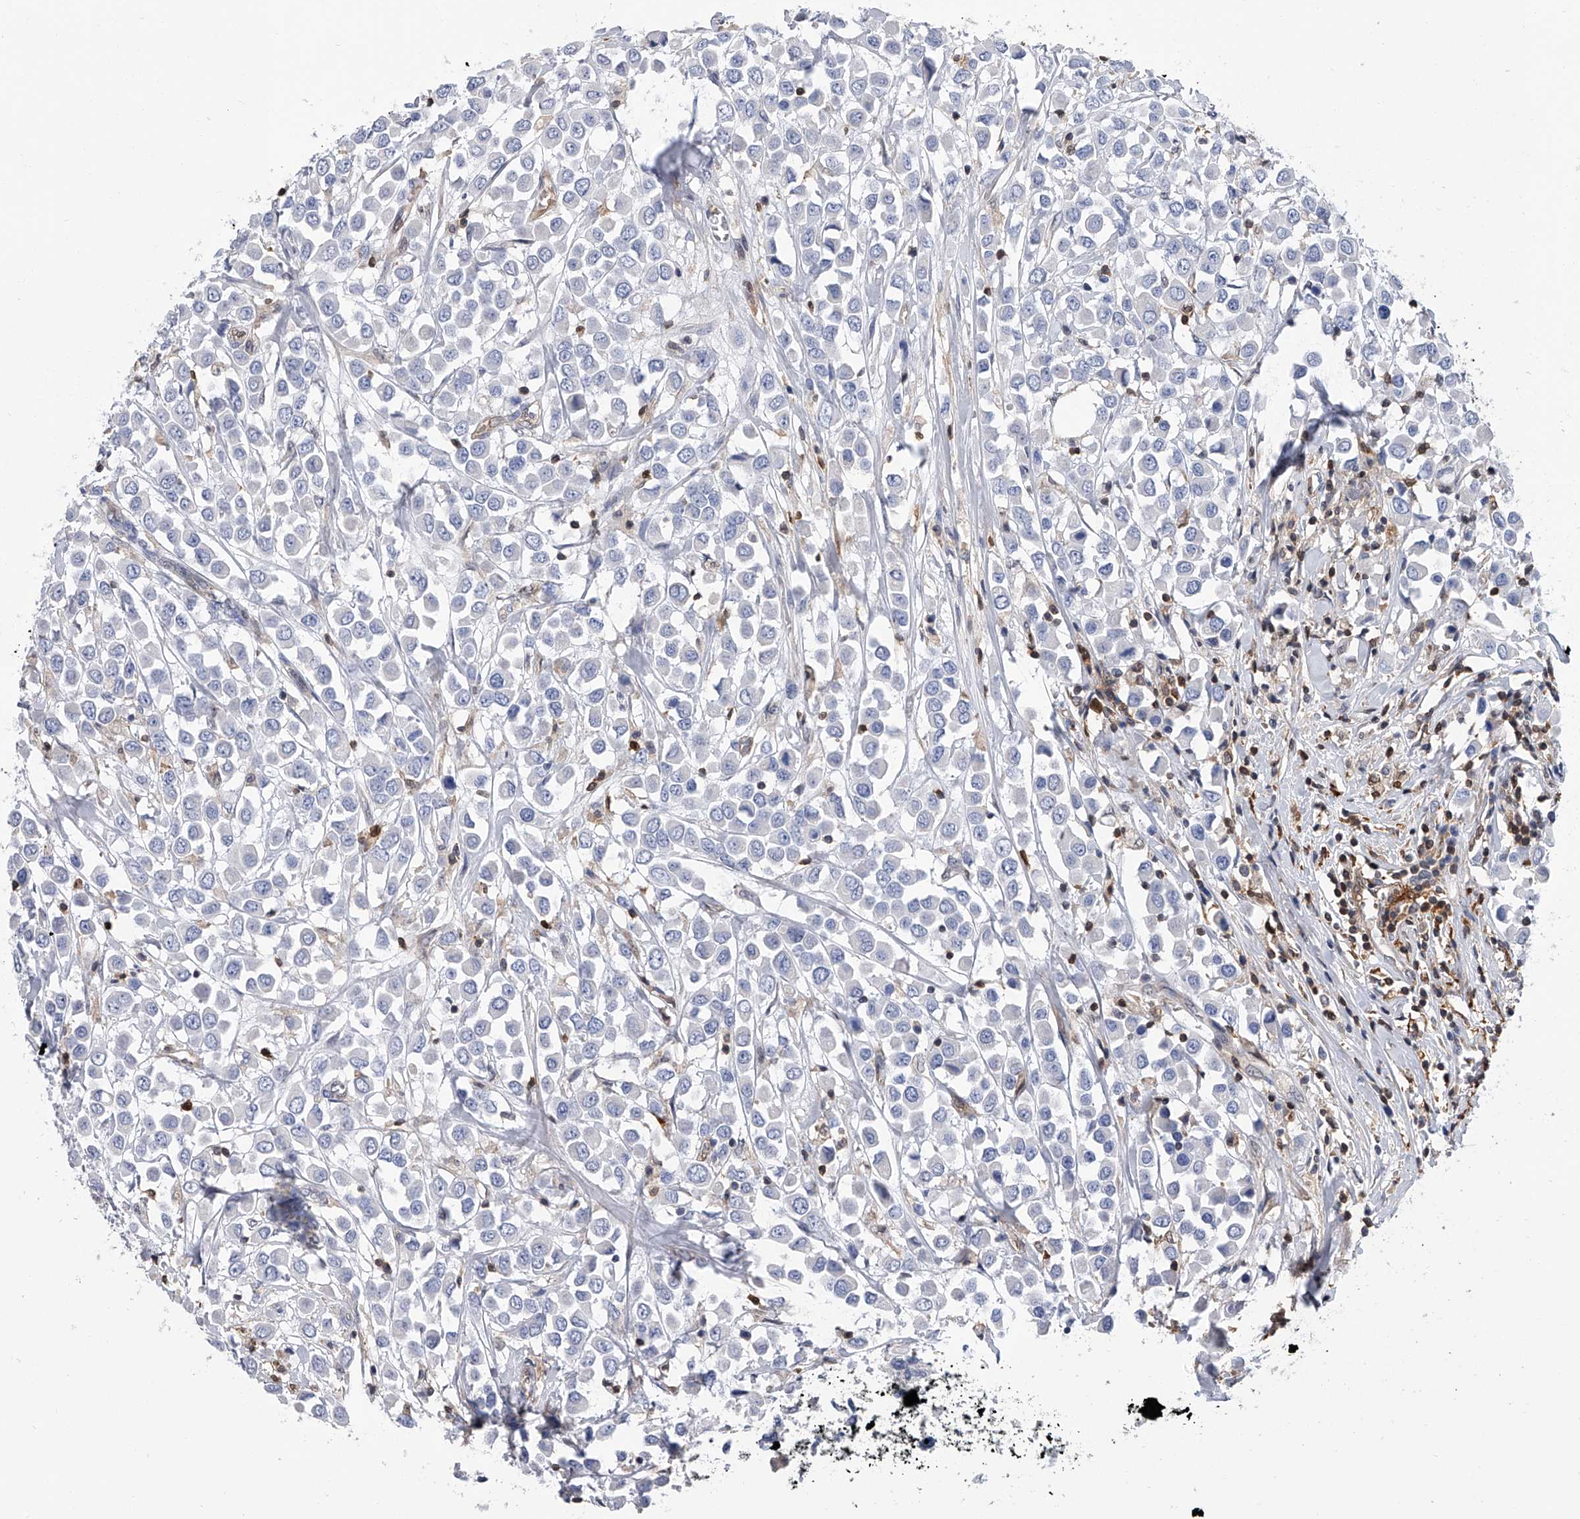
{"staining": {"intensity": "negative", "quantity": "none", "location": "none"}, "tissue": "breast cancer", "cell_type": "Tumor cells", "image_type": "cancer", "snomed": [{"axis": "morphology", "description": "Duct carcinoma"}, {"axis": "topography", "description": "Breast"}], "caption": "The histopathology image demonstrates no staining of tumor cells in intraductal carcinoma (breast). (DAB immunohistochemistry, high magnification).", "gene": "SERPINB9", "patient": {"sex": "female", "age": 61}}